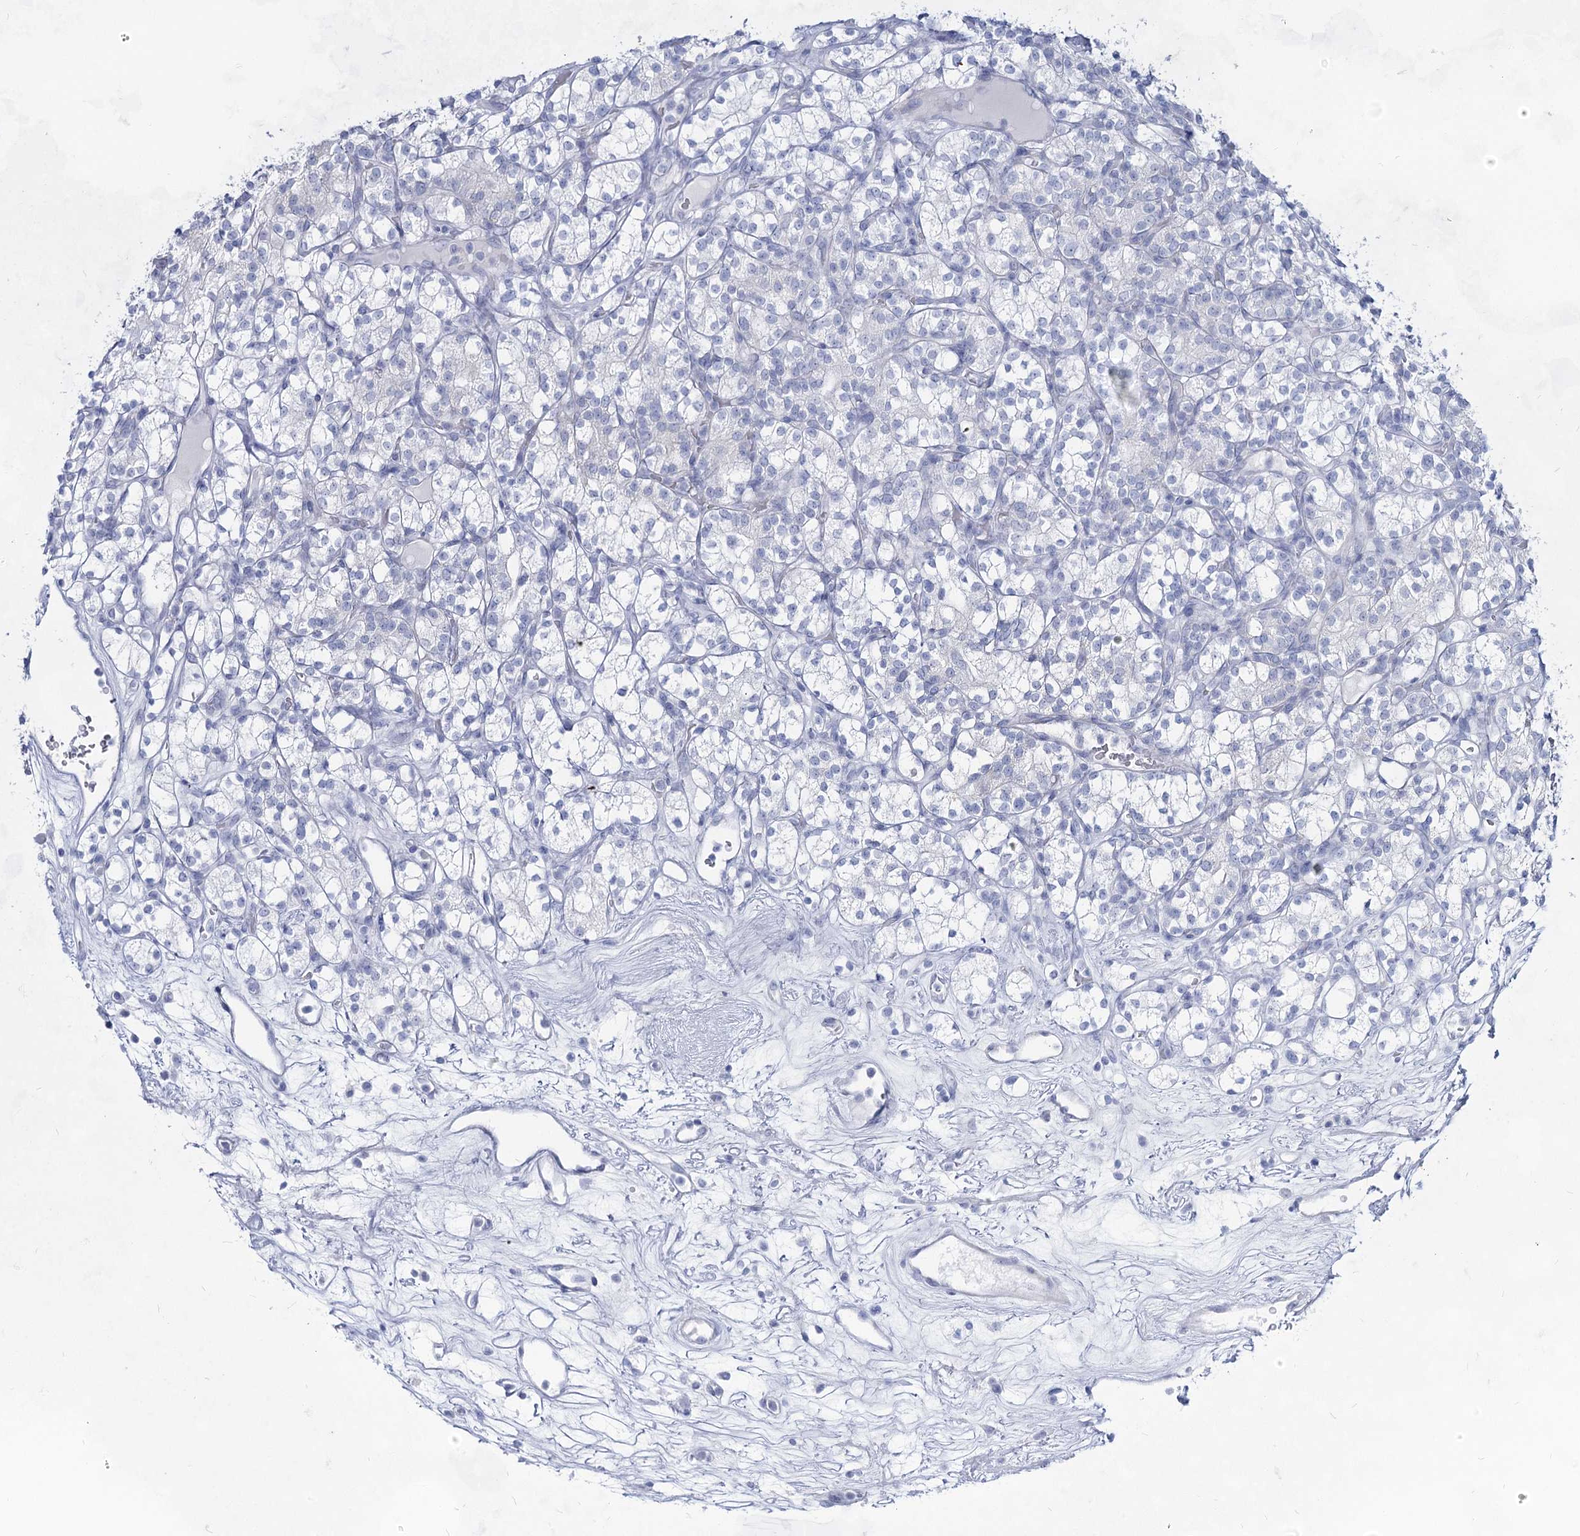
{"staining": {"intensity": "negative", "quantity": "none", "location": "none"}, "tissue": "renal cancer", "cell_type": "Tumor cells", "image_type": "cancer", "snomed": [{"axis": "morphology", "description": "Adenocarcinoma, NOS"}, {"axis": "topography", "description": "Kidney"}], "caption": "This is an immunohistochemistry image of adenocarcinoma (renal). There is no staining in tumor cells.", "gene": "ACRV1", "patient": {"sex": "male", "age": 77}}